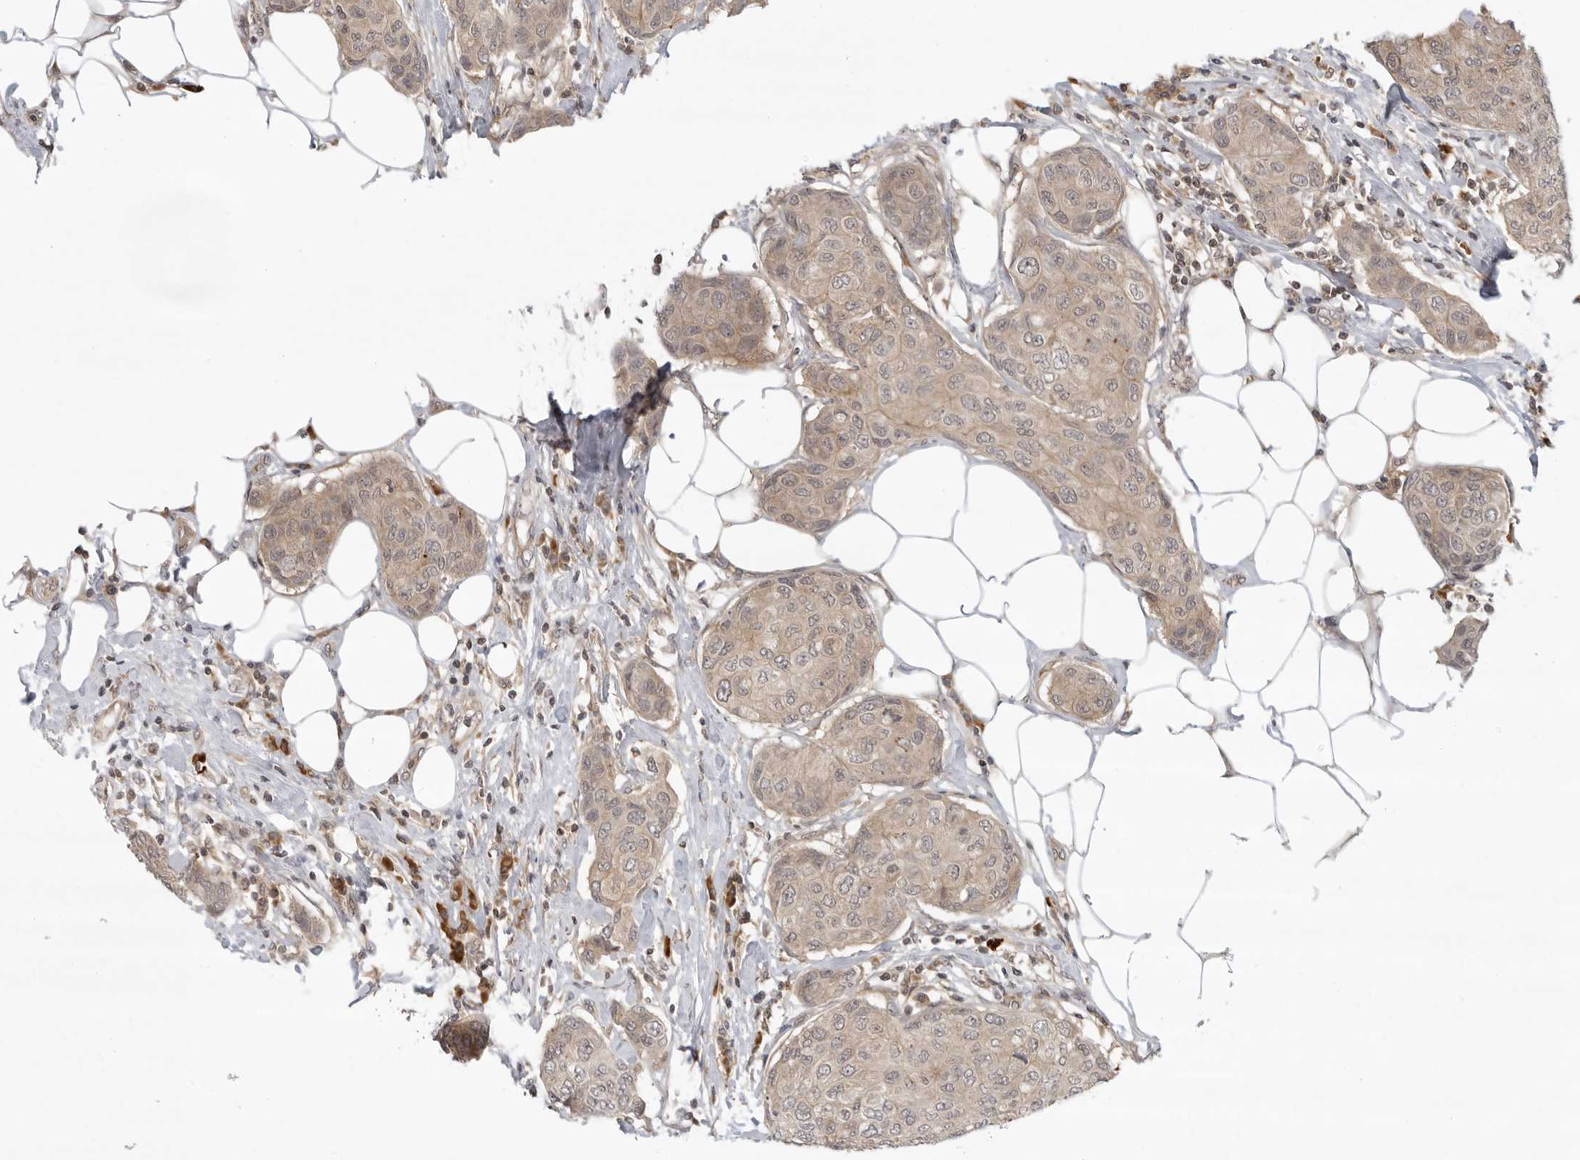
{"staining": {"intensity": "weak", "quantity": ">75%", "location": "cytoplasmic/membranous"}, "tissue": "breast cancer", "cell_type": "Tumor cells", "image_type": "cancer", "snomed": [{"axis": "morphology", "description": "Duct carcinoma"}, {"axis": "topography", "description": "Breast"}], "caption": "Brown immunohistochemical staining in human invasive ductal carcinoma (breast) demonstrates weak cytoplasmic/membranous positivity in approximately >75% of tumor cells. The protein of interest is shown in brown color, while the nuclei are stained blue.", "gene": "PRRC2A", "patient": {"sex": "female", "age": 80}}